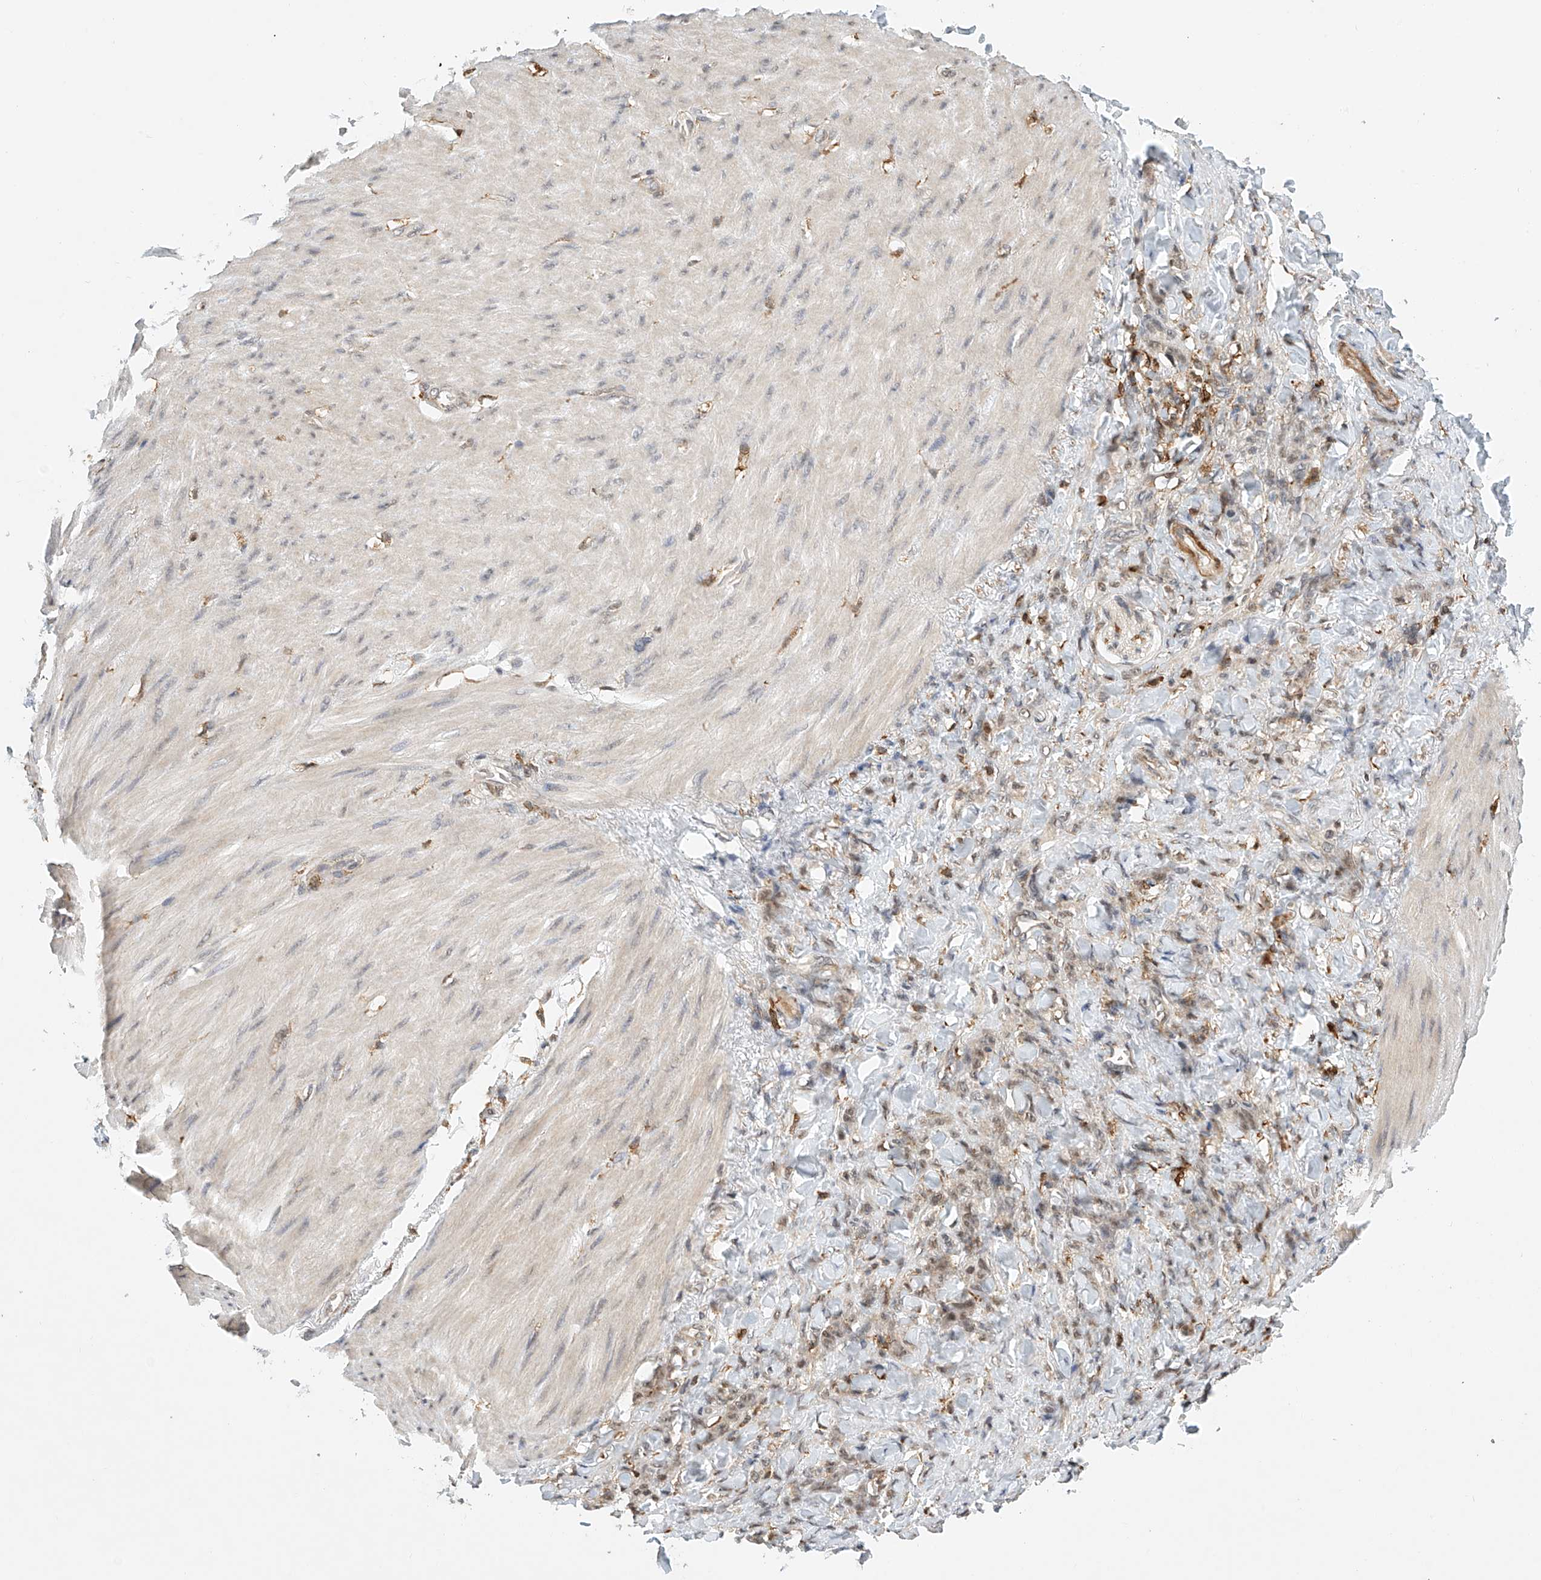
{"staining": {"intensity": "weak", "quantity": ">75%", "location": "nuclear"}, "tissue": "stomach cancer", "cell_type": "Tumor cells", "image_type": "cancer", "snomed": [{"axis": "morphology", "description": "Normal tissue, NOS"}, {"axis": "morphology", "description": "Adenocarcinoma, NOS"}, {"axis": "topography", "description": "Stomach"}], "caption": "Protein analysis of stomach cancer (adenocarcinoma) tissue displays weak nuclear expression in approximately >75% of tumor cells.", "gene": "MICAL1", "patient": {"sex": "male", "age": 82}}